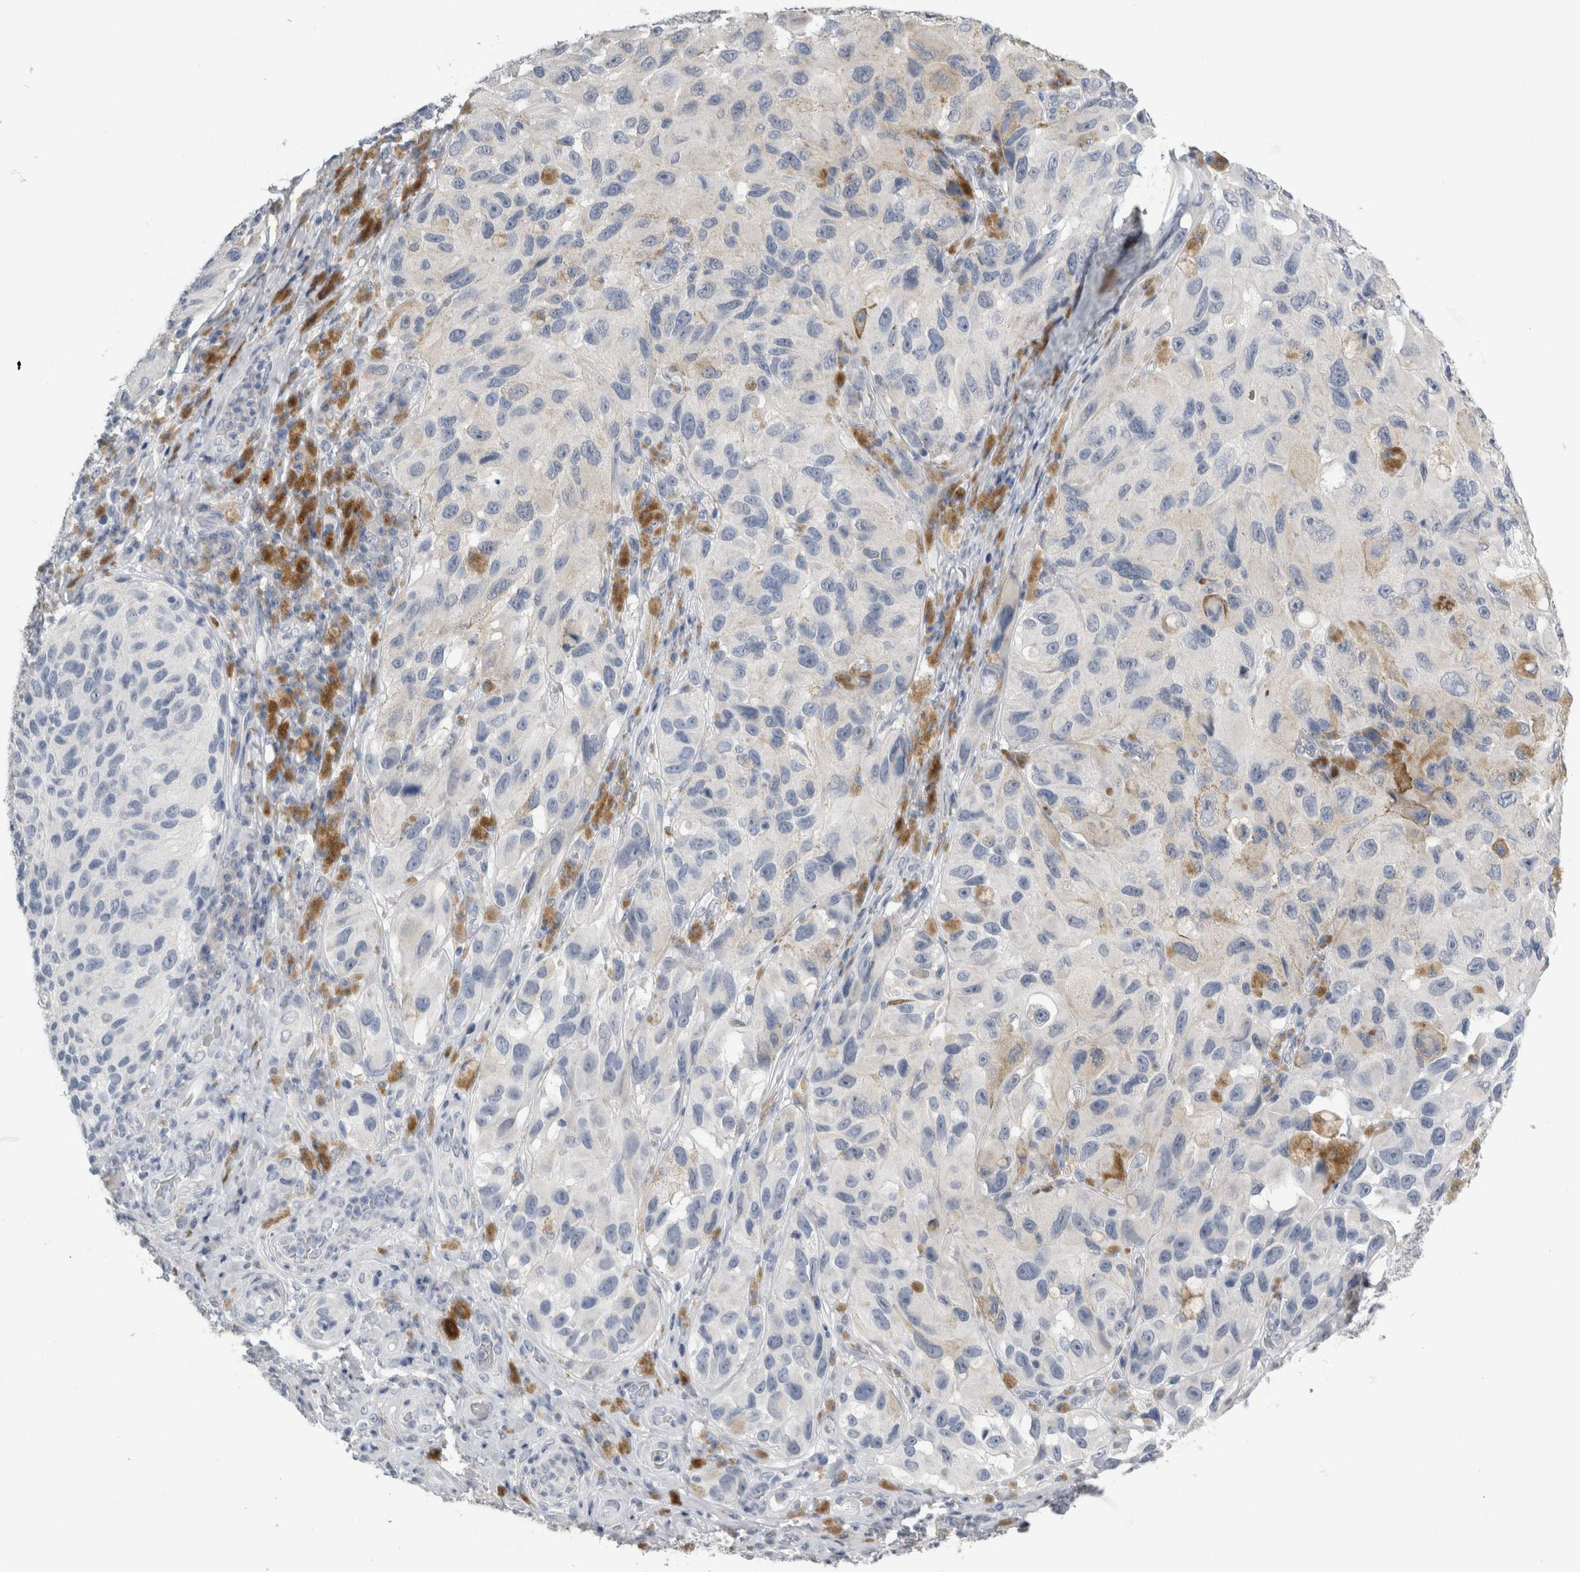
{"staining": {"intensity": "negative", "quantity": "none", "location": "none"}, "tissue": "melanoma", "cell_type": "Tumor cells", "image_type": "cancer", "snomed": [{"axis": "morphology", "description": "Malignant melanoma, NOS"}, {"axis": "topography", "description": "Skin"}], "caption": "DAB immunohistochemical staining of human melanoma reveals no significant positivity in tumor cells. (Brightfield microscopy of DAB immunohistochemistry (IHC) at high magnification).", "gene": "NEFM", "patient": {"sex": "female", "age": 73}}